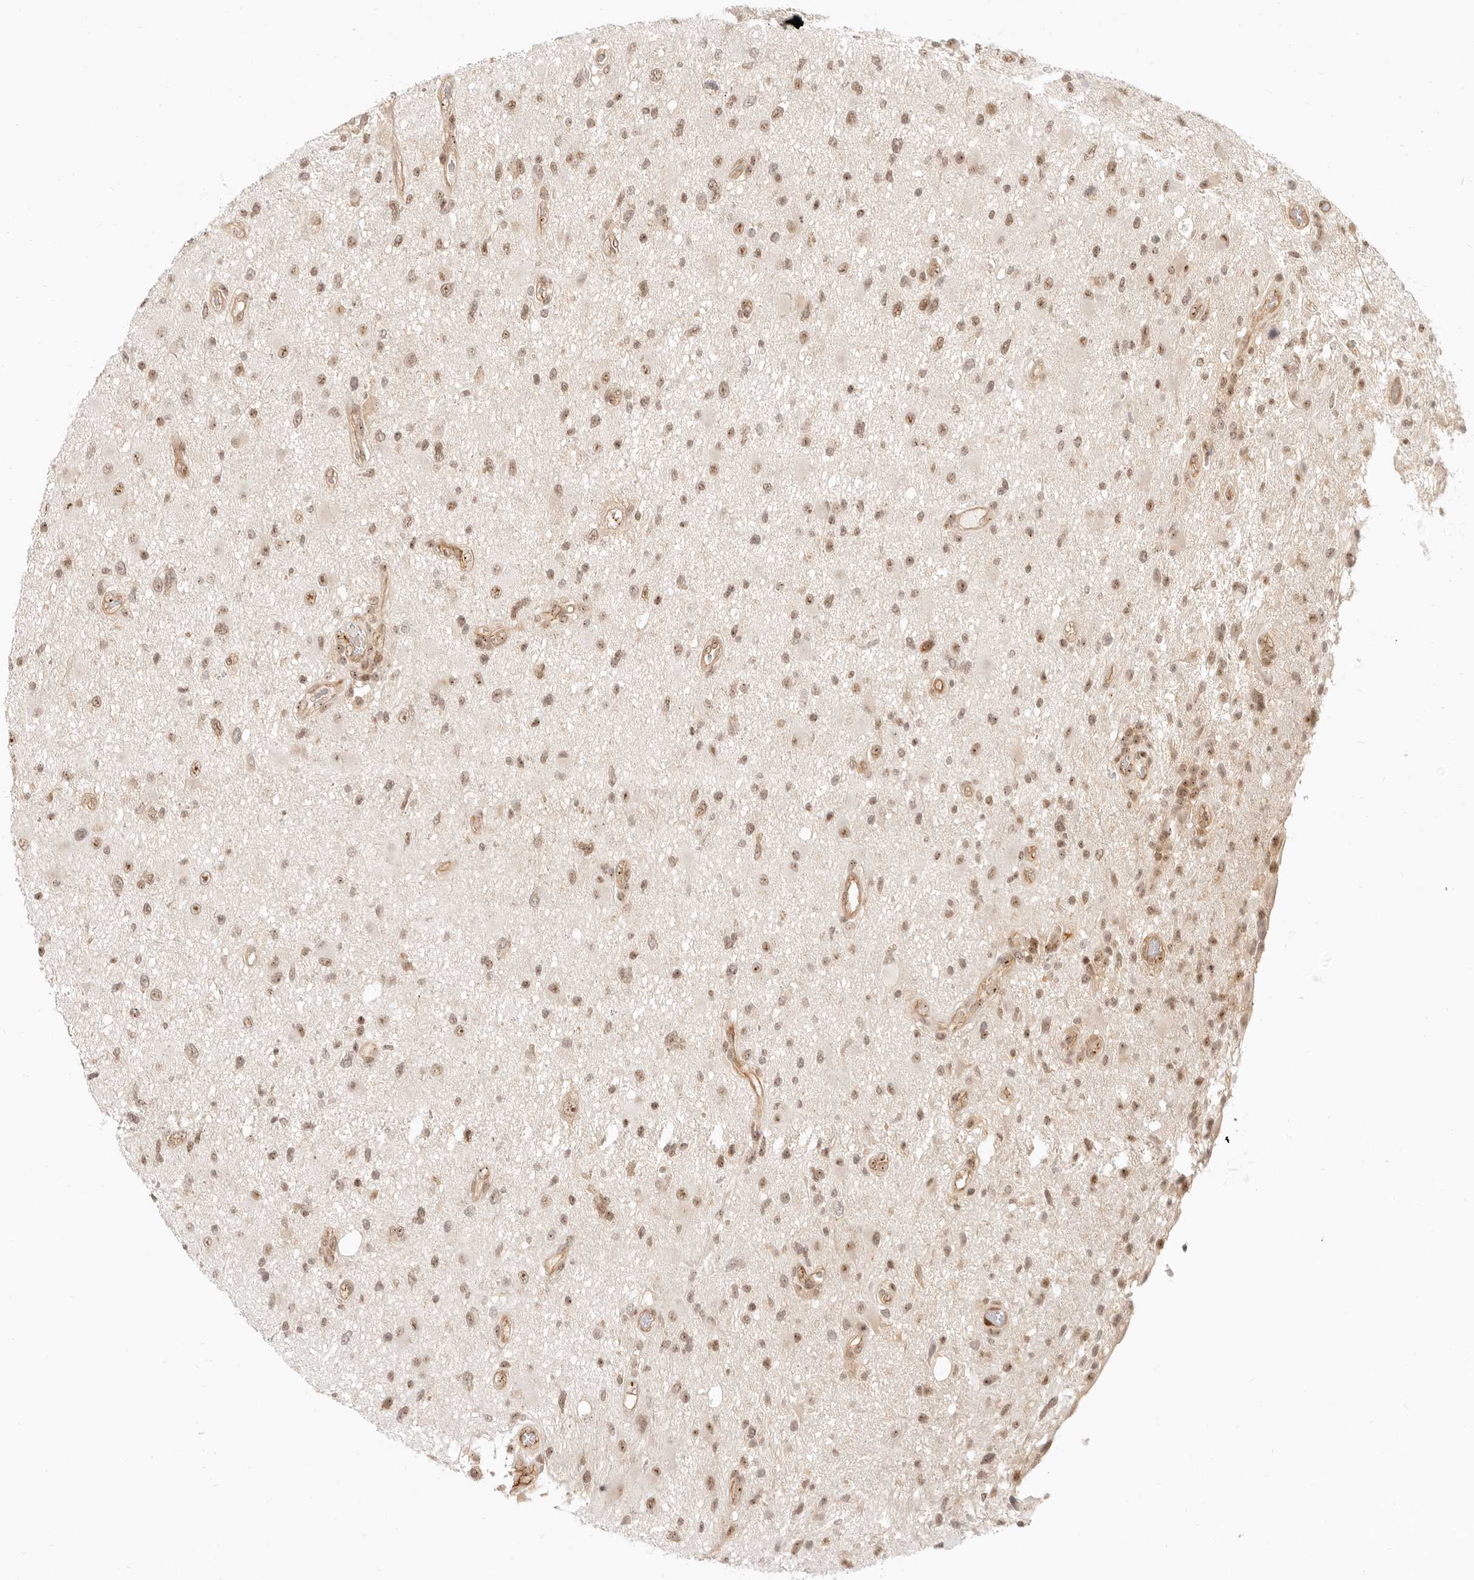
{"staining": {"intensity": "moderate", "quantity": ">75%", "location": "nuclear"}, "tissue": "glioma", "cell_type": "Tumor cells", "image_type": "cancer", "snomed": [{"axis": "morphology", "description": "Glioma, malignant, High grade"}, {"axis": "topography", "description": "Brain"}], "caption": "A high-resolution histopathology image shows IHC staining of malignant high-grade glioma, which exhibits moderate nuclear staining in about >75% of tumor cells.", "gene": "BAP1", "patient": {"sex": "male", "age": 33}}